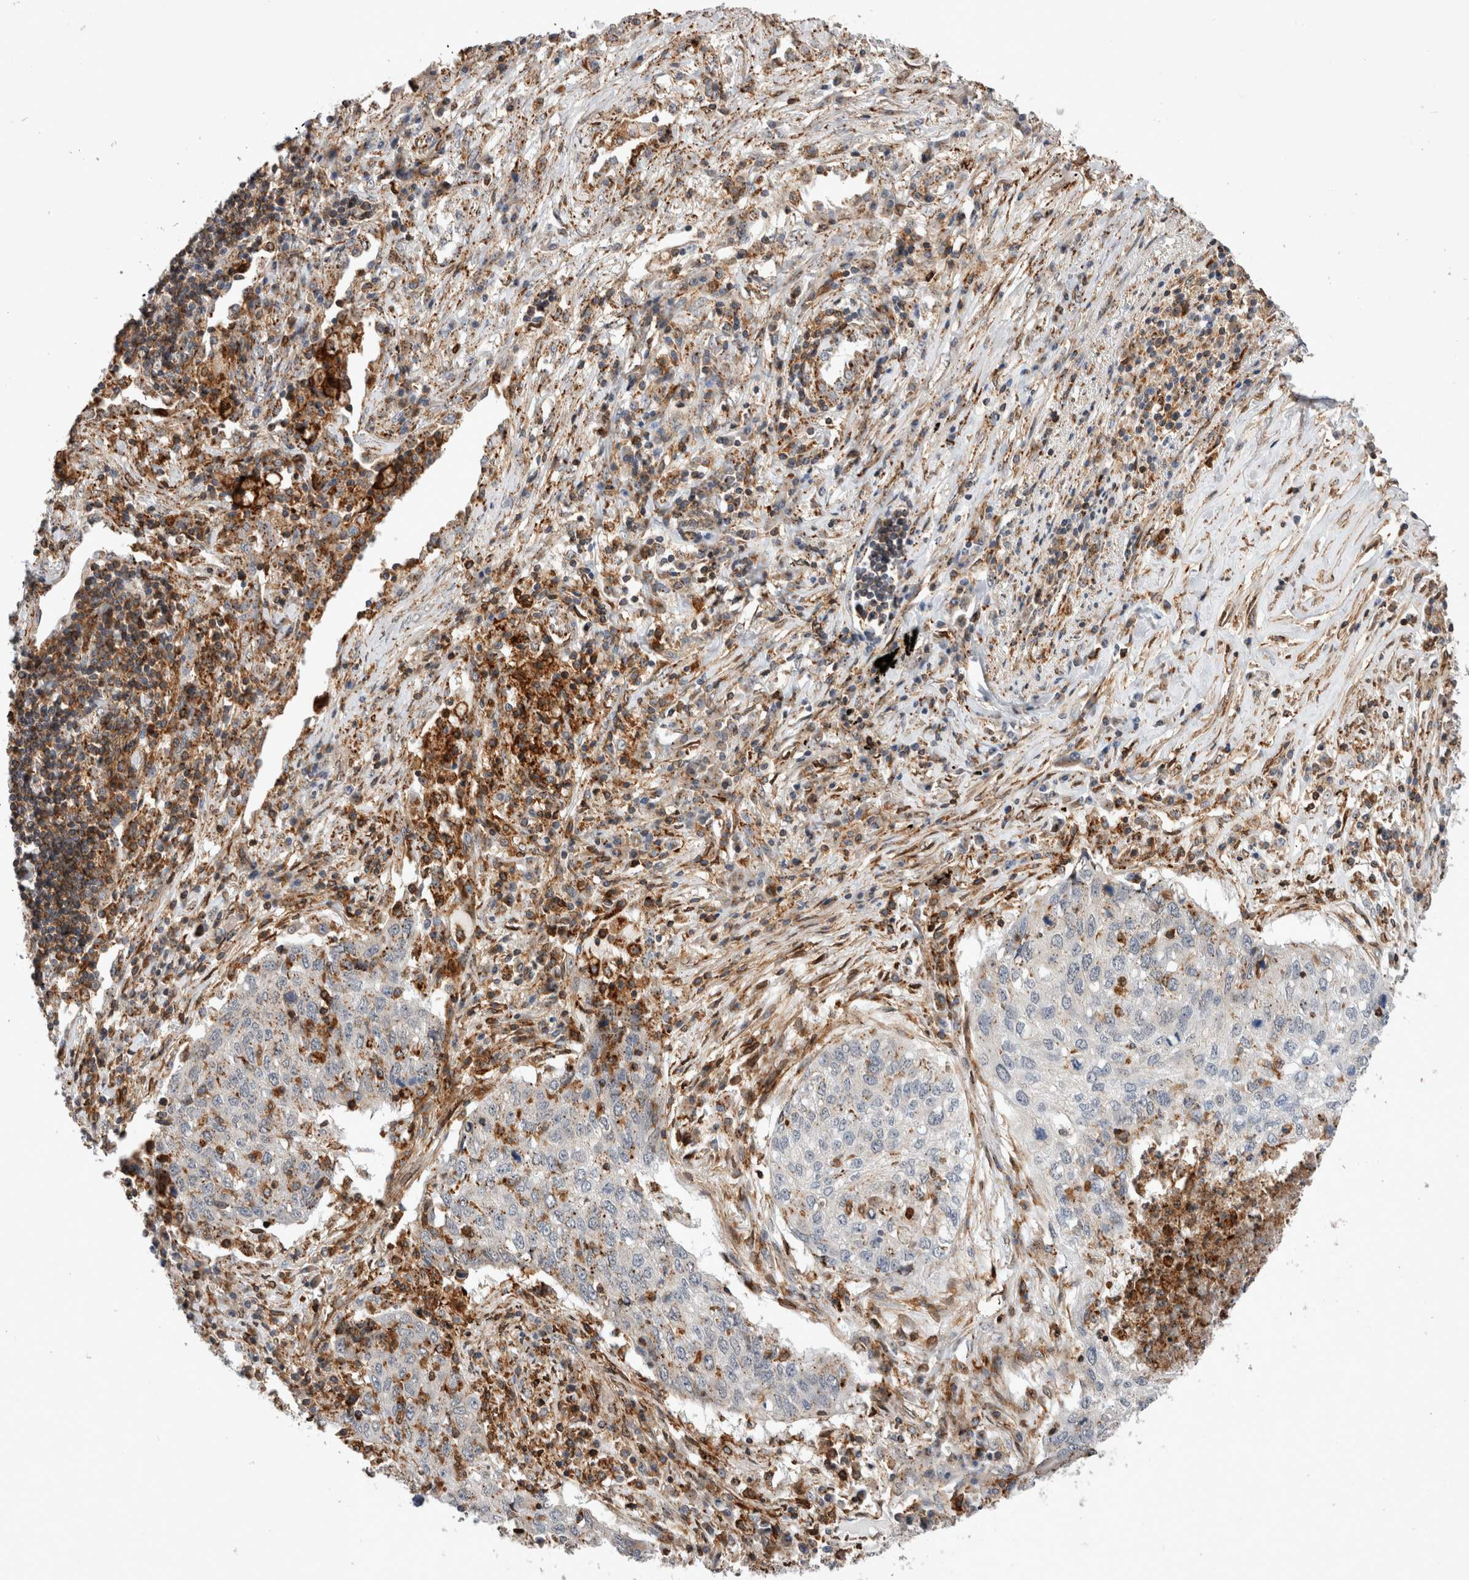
{"staining": {"intensity": "weak", "quantity": "25%-75%", "location": "cytoplasmic/membranous"}, "tissue": "lung cancer", "cell_type": "Tumor cells", "image_type": "cancer", "snomed": [{"axis": "morphology", "description": "Squamous cell carcinoma, NOS"}, {"axis": "topography", "description": "Lung"}], "caption": "This image exhibits immunohistochemistry staining of squamous cell carcinoma (lung), with low weak cytoplasmic/membranous positivity in about 25%-75% of tumor cells.", "gene": "CCDC88B", "patient": {"sex": "female", "age": 63}}